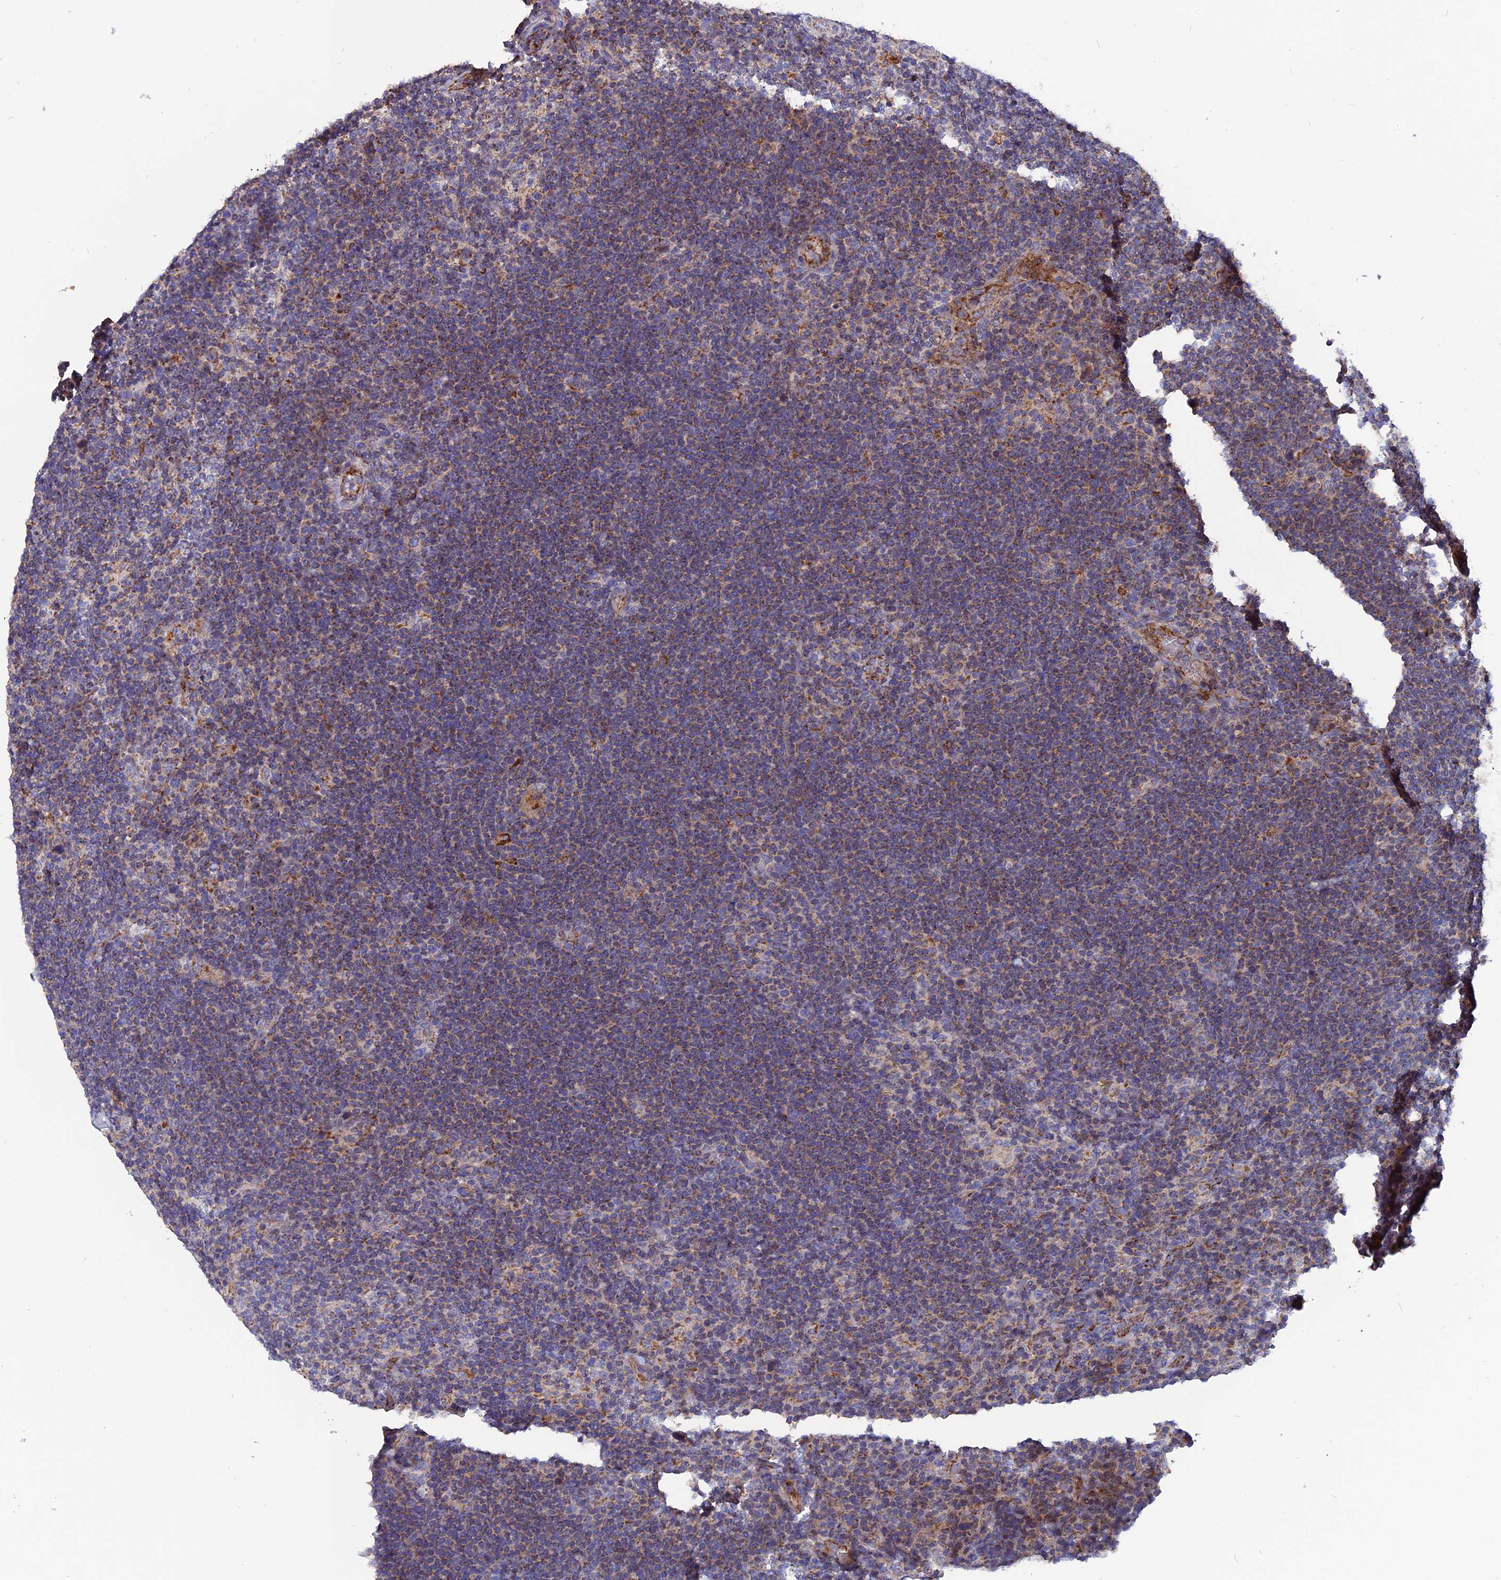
{"staining": {"intensity": "negative", "quantity": "none", "location": "none"}, "tissue": "lymphoma", "cell_type": "Tumor cells", "image_type": "cancer", "snomed": [{"axis": "morphology", "description": "Hodgkin's disease, NOS"}, {"axis": "topography", "description": "Lymph node"}], "caption": "DAB immunohistochemical staining of human Hodgkin's disease displays no significant expression in tumor cells.", "gene": "TGFA", "patient": {"sex": "female", "age": 57}}